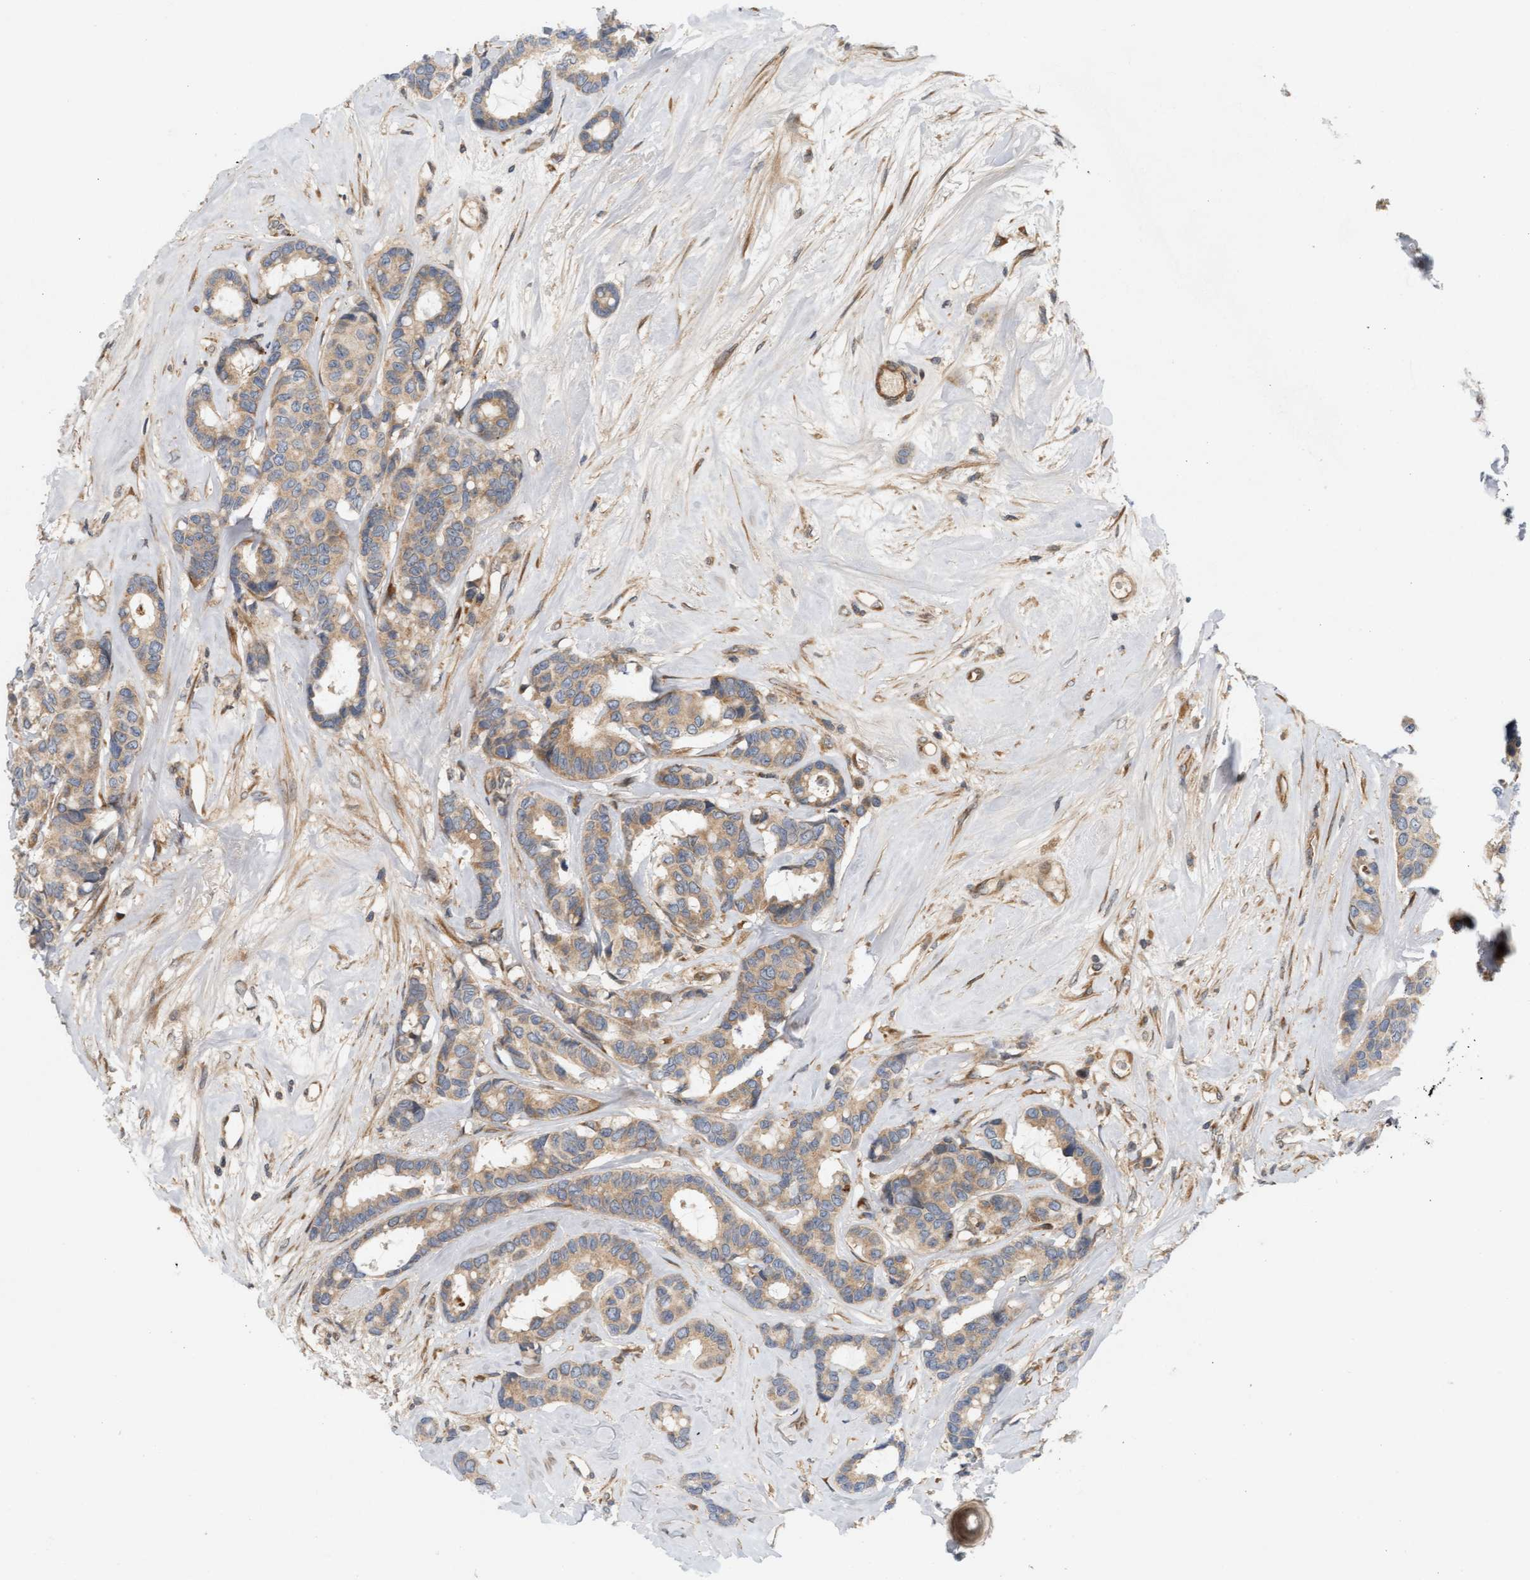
{"staining": {"intensity": "weak", "quantity": ">75%", "location": "cytoplasmic/membranous"}, "tissue": "breast cancer", "cell_type": "Tumor cells", "image_type": "cancer", "snomed": [{"axis": "morphology", "description": "Duct carcinoma"}, {"axis": "topography", "description": "Breast"}], "caption": "Immunohistochemistry image of neoplastic tissue: human breast intraductal carcinoma stained using immunohistochemistry (IHC) displays low levels of weak protein expression localized specifically in the cytoplasmic/membranous of tumor cells, appearing as a cytoplasmic/membranous brown color.", "gene": "BAHCC1", "patient": {"sex": "female", "age": 87}}